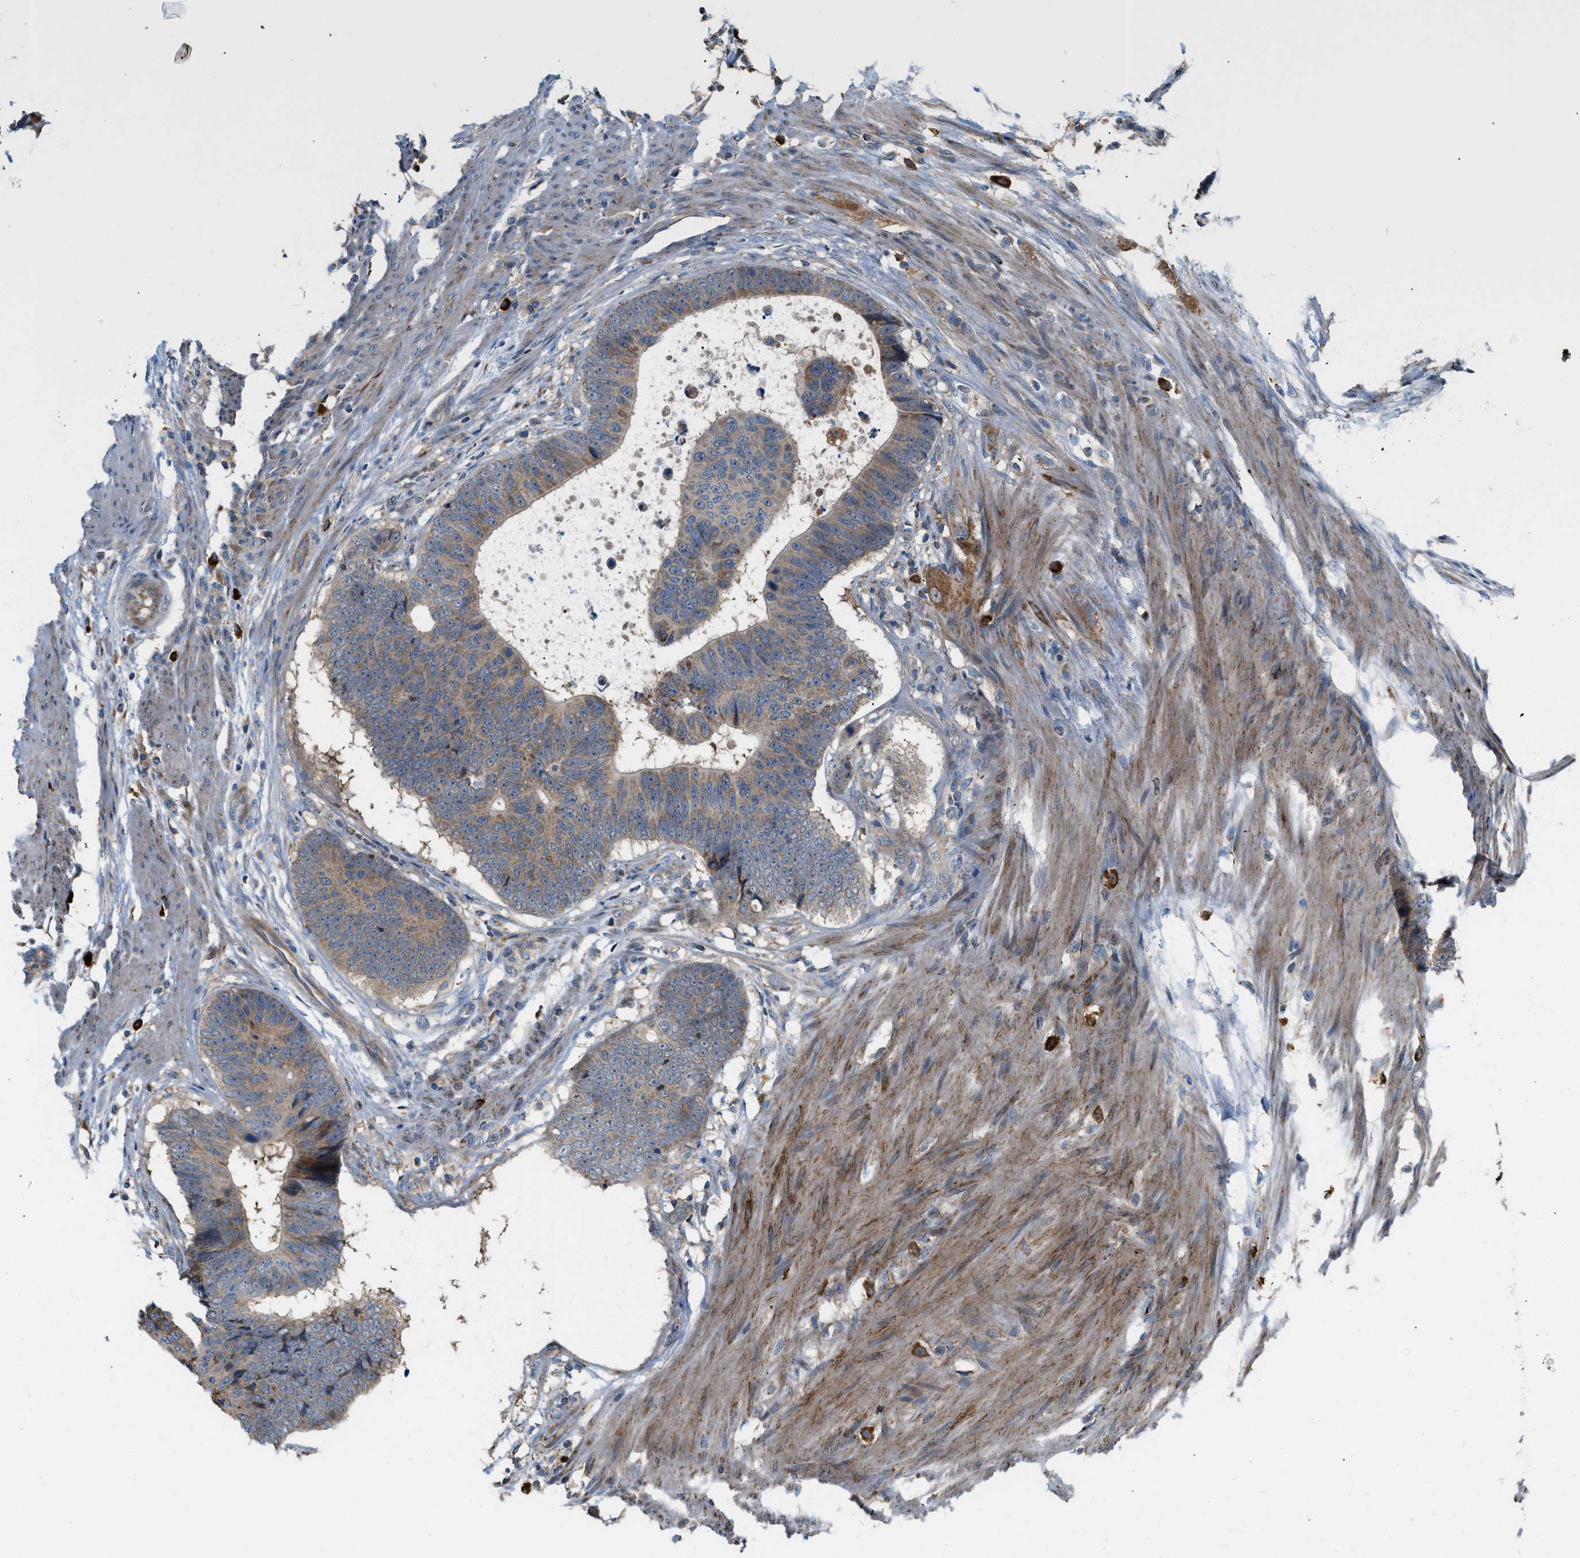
{"staining": {"intensity": "weak", "quantity": "25%-75%", "location": "cytoplasmic/membranous"}, "tissue": "colorectal cancer", "cell_type": "Tumor cells", "image_type": "cancer", "snomed": [{"axis": "morphology", "description": "Adenocarcinoma, NOS"}, {"axis": "topography", "description": "Colon"}], "caption": "This image exhibits immunohistochemistry staining of adenocarcinoma (colorectal), with low weak cytoplasmic/membranous expression in about 25%-75% of tumor cells.", "gene": "PDCL", "patient": {"sex": "male", "age": 56}}